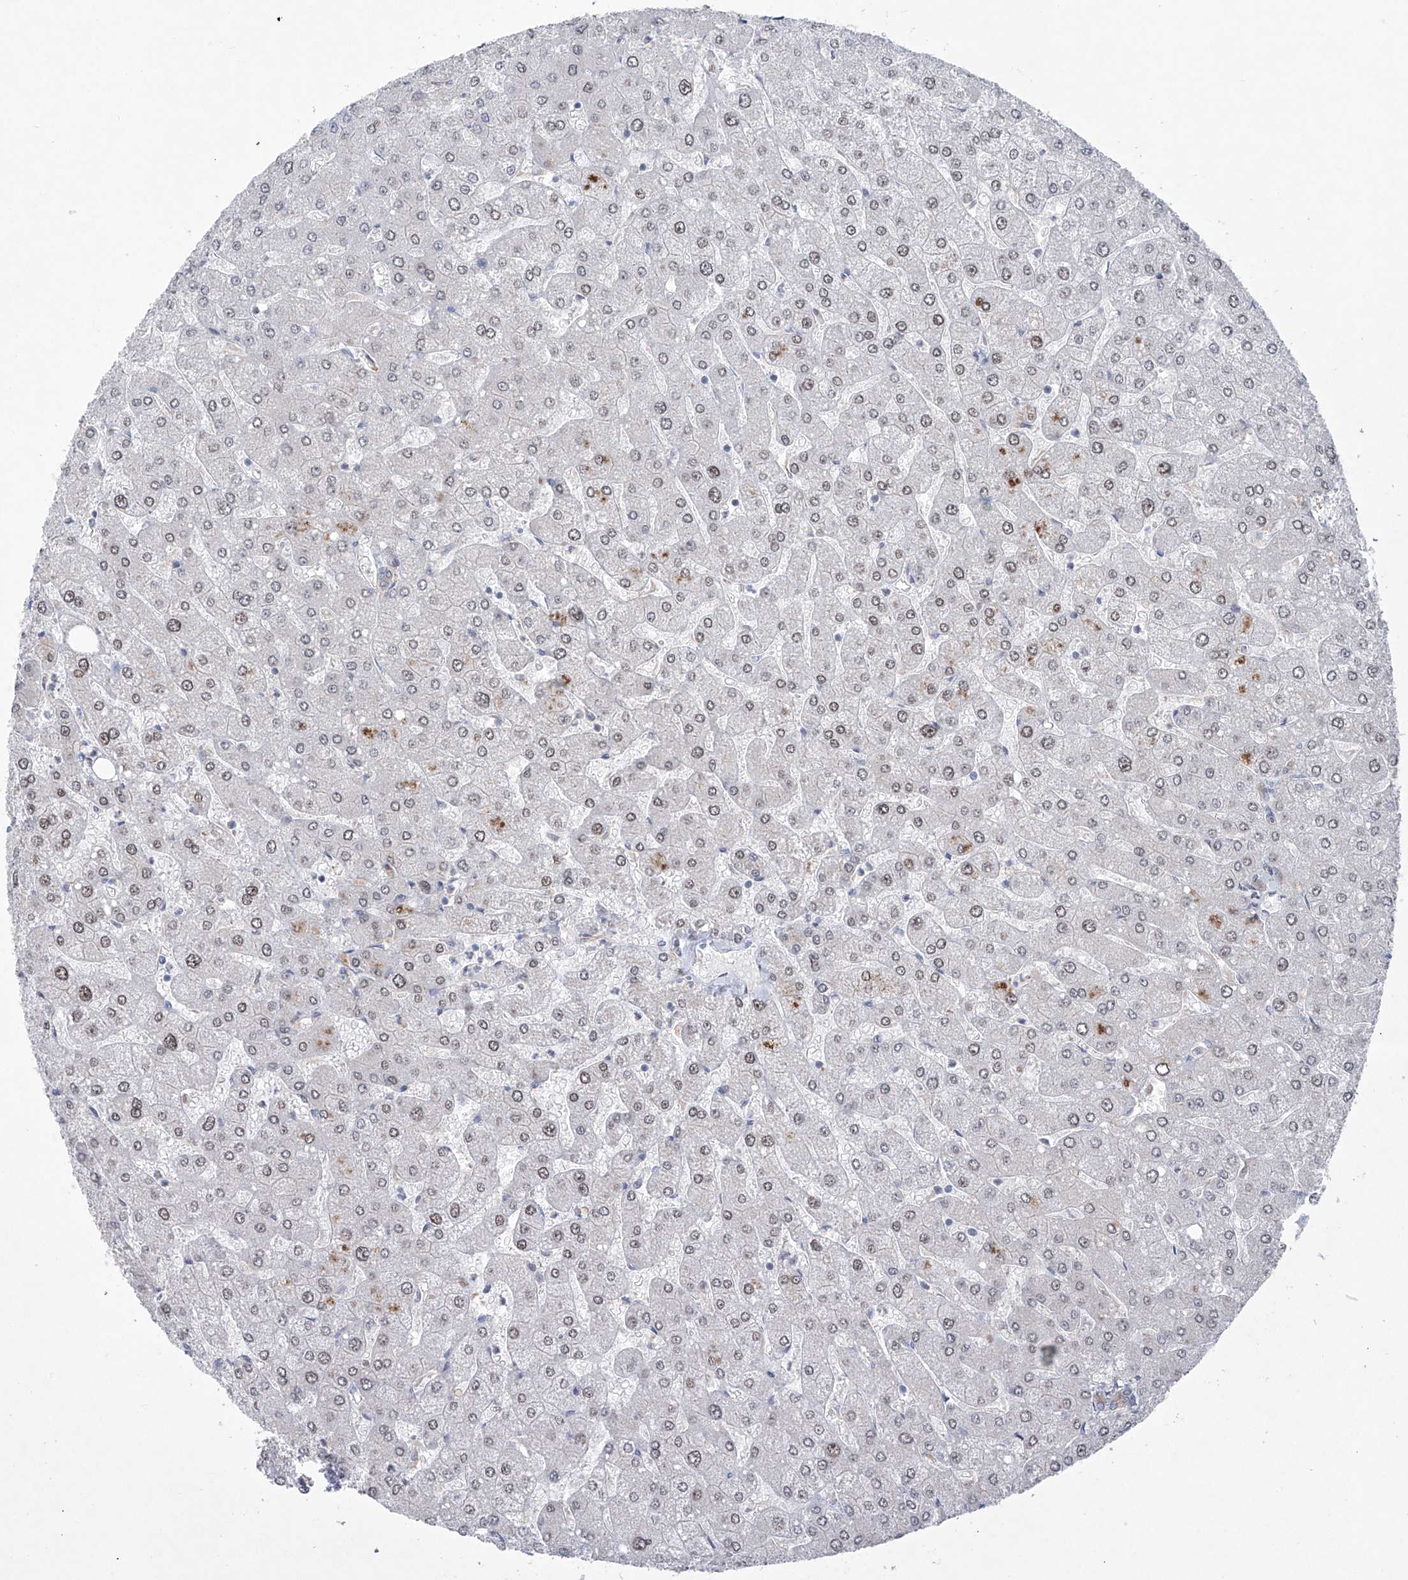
{"staining": {"intensity": "weak", "quantity": "25%-75%", "location": "cytoplasmic/membranous"}, "tissue": "liver", "cell_type": "Cholangiocytes", "image_type": "normal", "snomed": [{"axis": "morphology", "description": "Normal tissue, NOS"}, {"axis": "topography", "description": "Liver"}], "caption": "This histopathology image displays unremarkable liver stained with immunohistochemistry to label a protein in brown. The cytoplasmic/membranous of cholangiocytes show weak positivity for the protein. Nuclei are counter-stained blue.", "gene": "KLC4", "patient": {"sex": "male", "age": 55}}